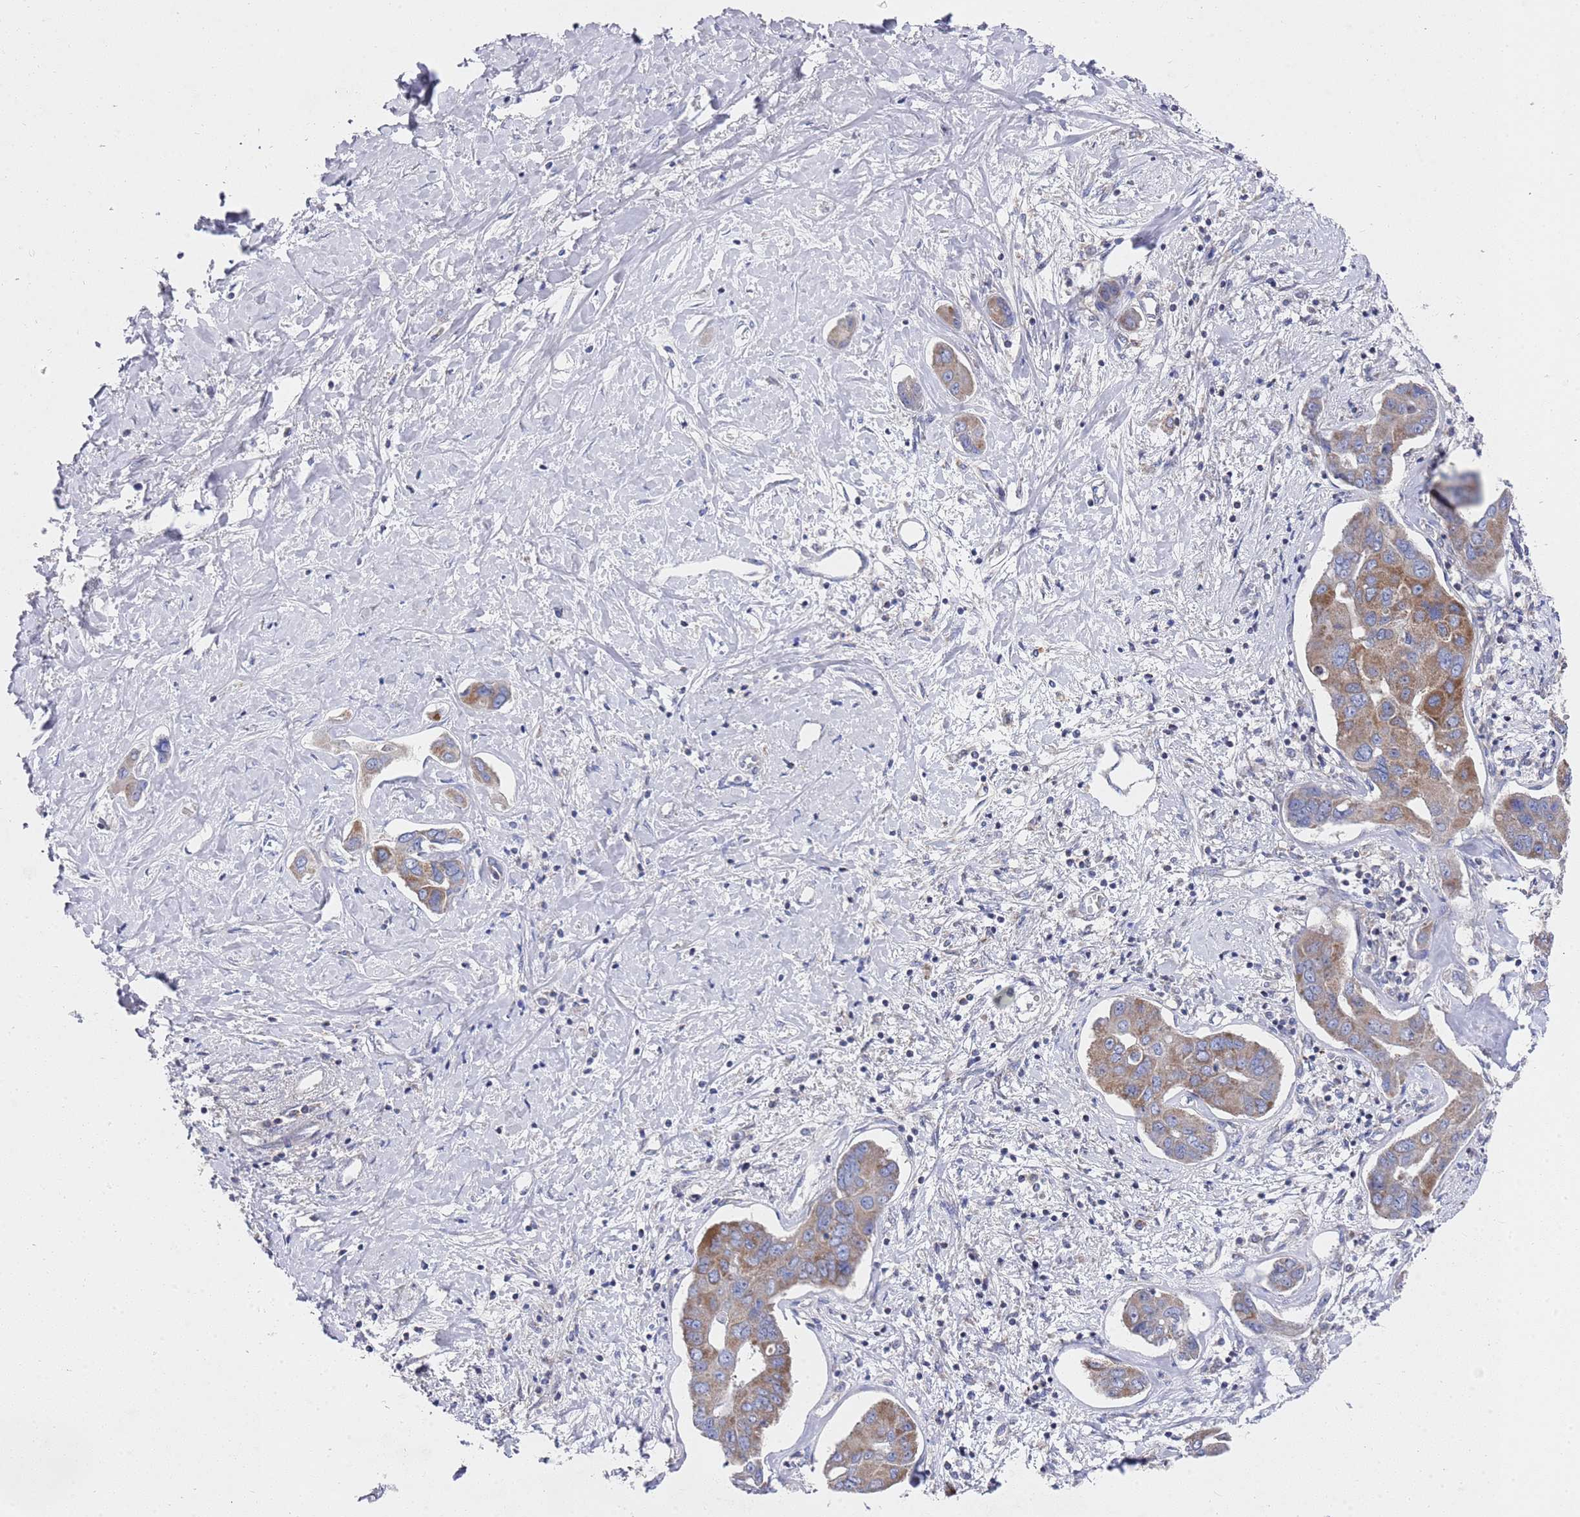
{"staining": {"intensity": "moderate", "quantity": ">75%", "location": "cytoplasmic/membranous"}, "tissue": "liver cancer", "cell_type": "Tumor cells", "image_type": "cancer", "snomed": [{"axis": "morphology", "description": "Cholangiocarcinoma"}, {"axis": "topography", "description": "Liver"}], "caption": "An image of human liver cancer (cholangiocarcinoma) stained for a protein displays moderate cytoplasmic/membranous brown staining in tumor cells. The protein is shown in brown color, while the nuclei are stained blue.", "gene": "NPEPPS", "patient": {"sex": "male", "age": 59}}